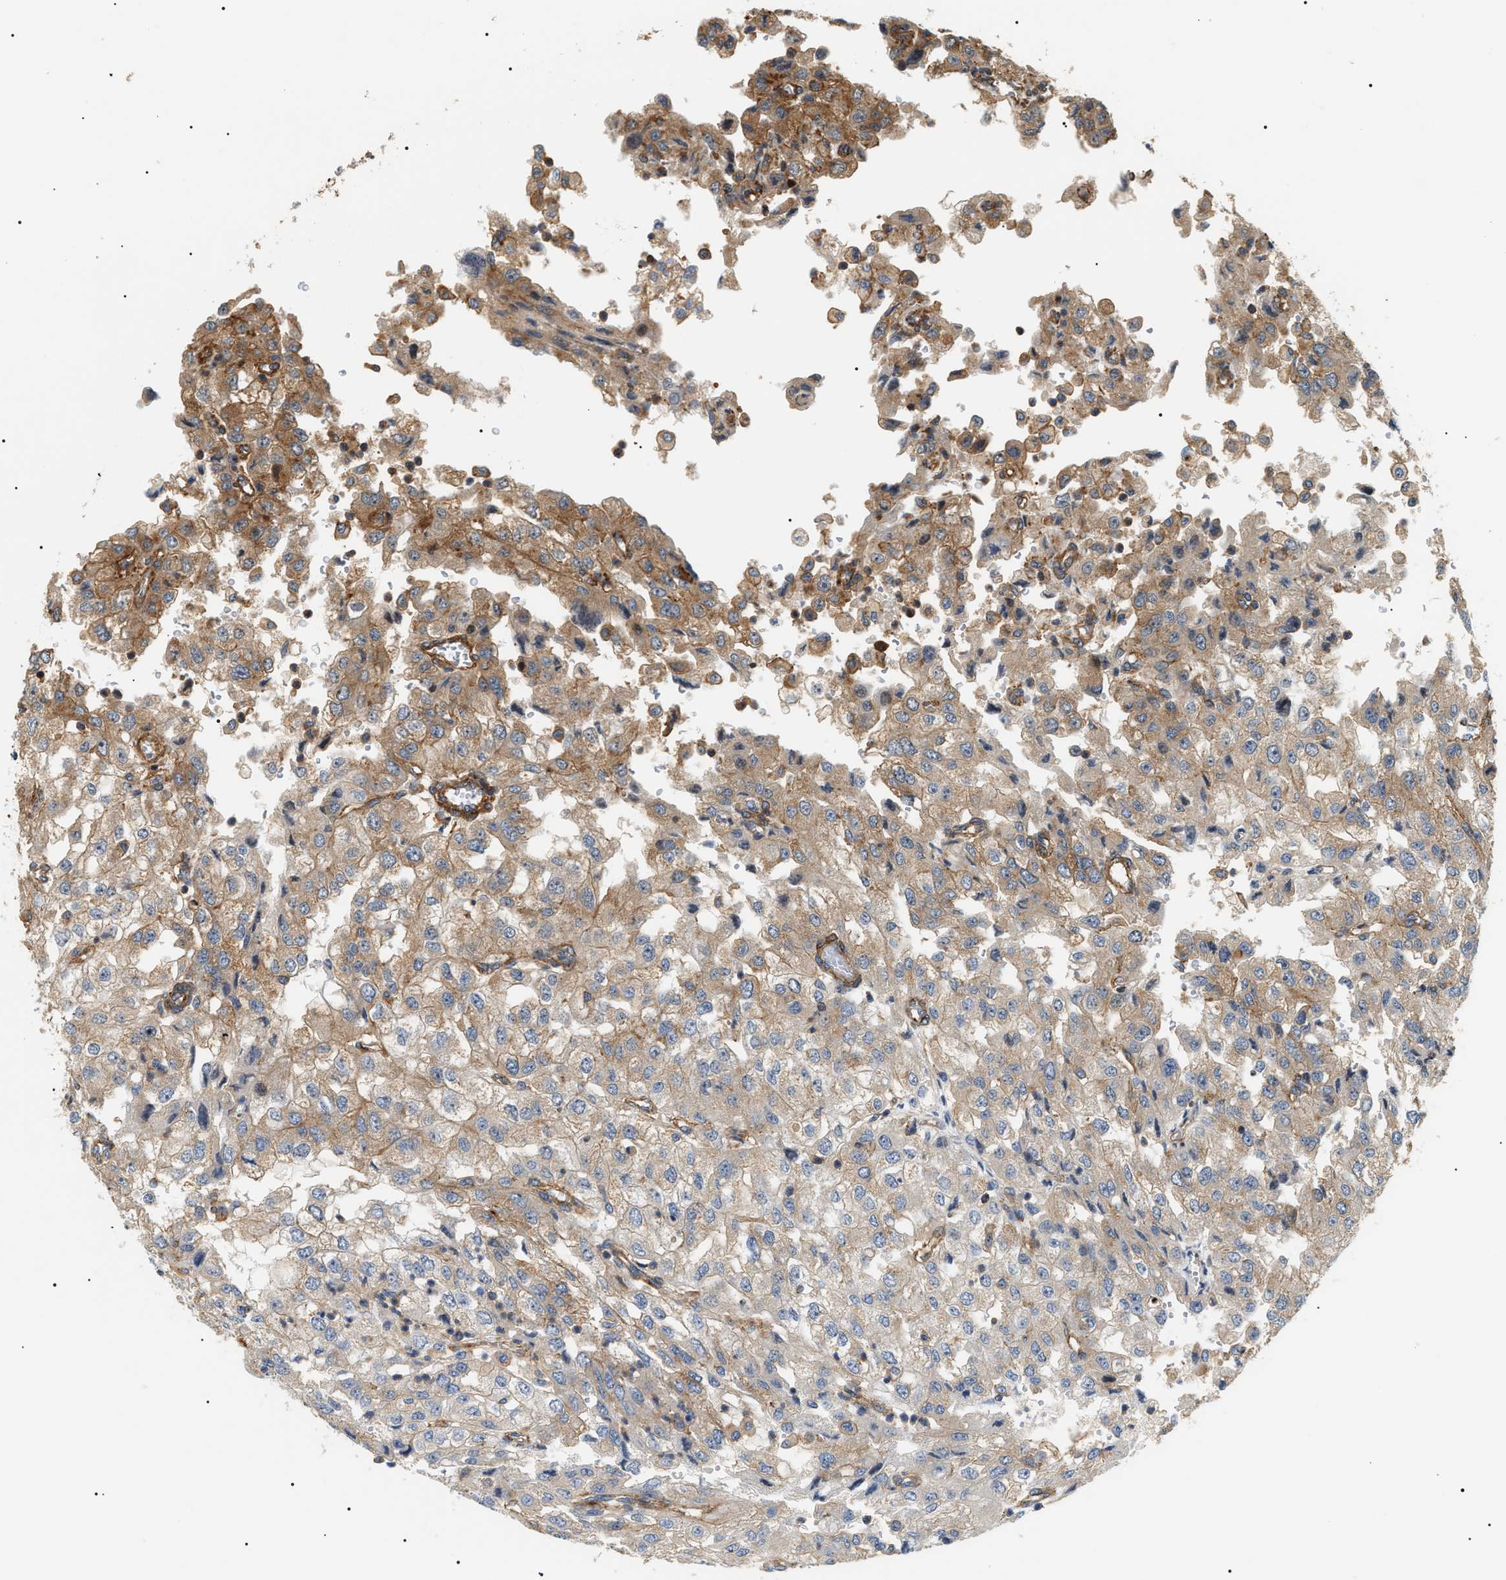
{"staining": {"intensity": "moderate", "quantity": "<25%", "location": "cytoplasmic/membranous"}, "tissue": "renal cancer", "cell_type": "Tumor cells", "image_type": "cancer", "snomed": [{"axis": "morphology", "description": "Adenocarcinoma, NOS"}, {"axis": "topography", "description": "Kidney"}], "caption": "Renal cancer stained with DAB (3,3'-diaminobenzidine) IHC shows low levels of moderate cytoplasmic/membranous staining in approximately <25% of tumor cells.", "gene": "SH3GLB2", "patient": {"sex": "female", "age": 54}}